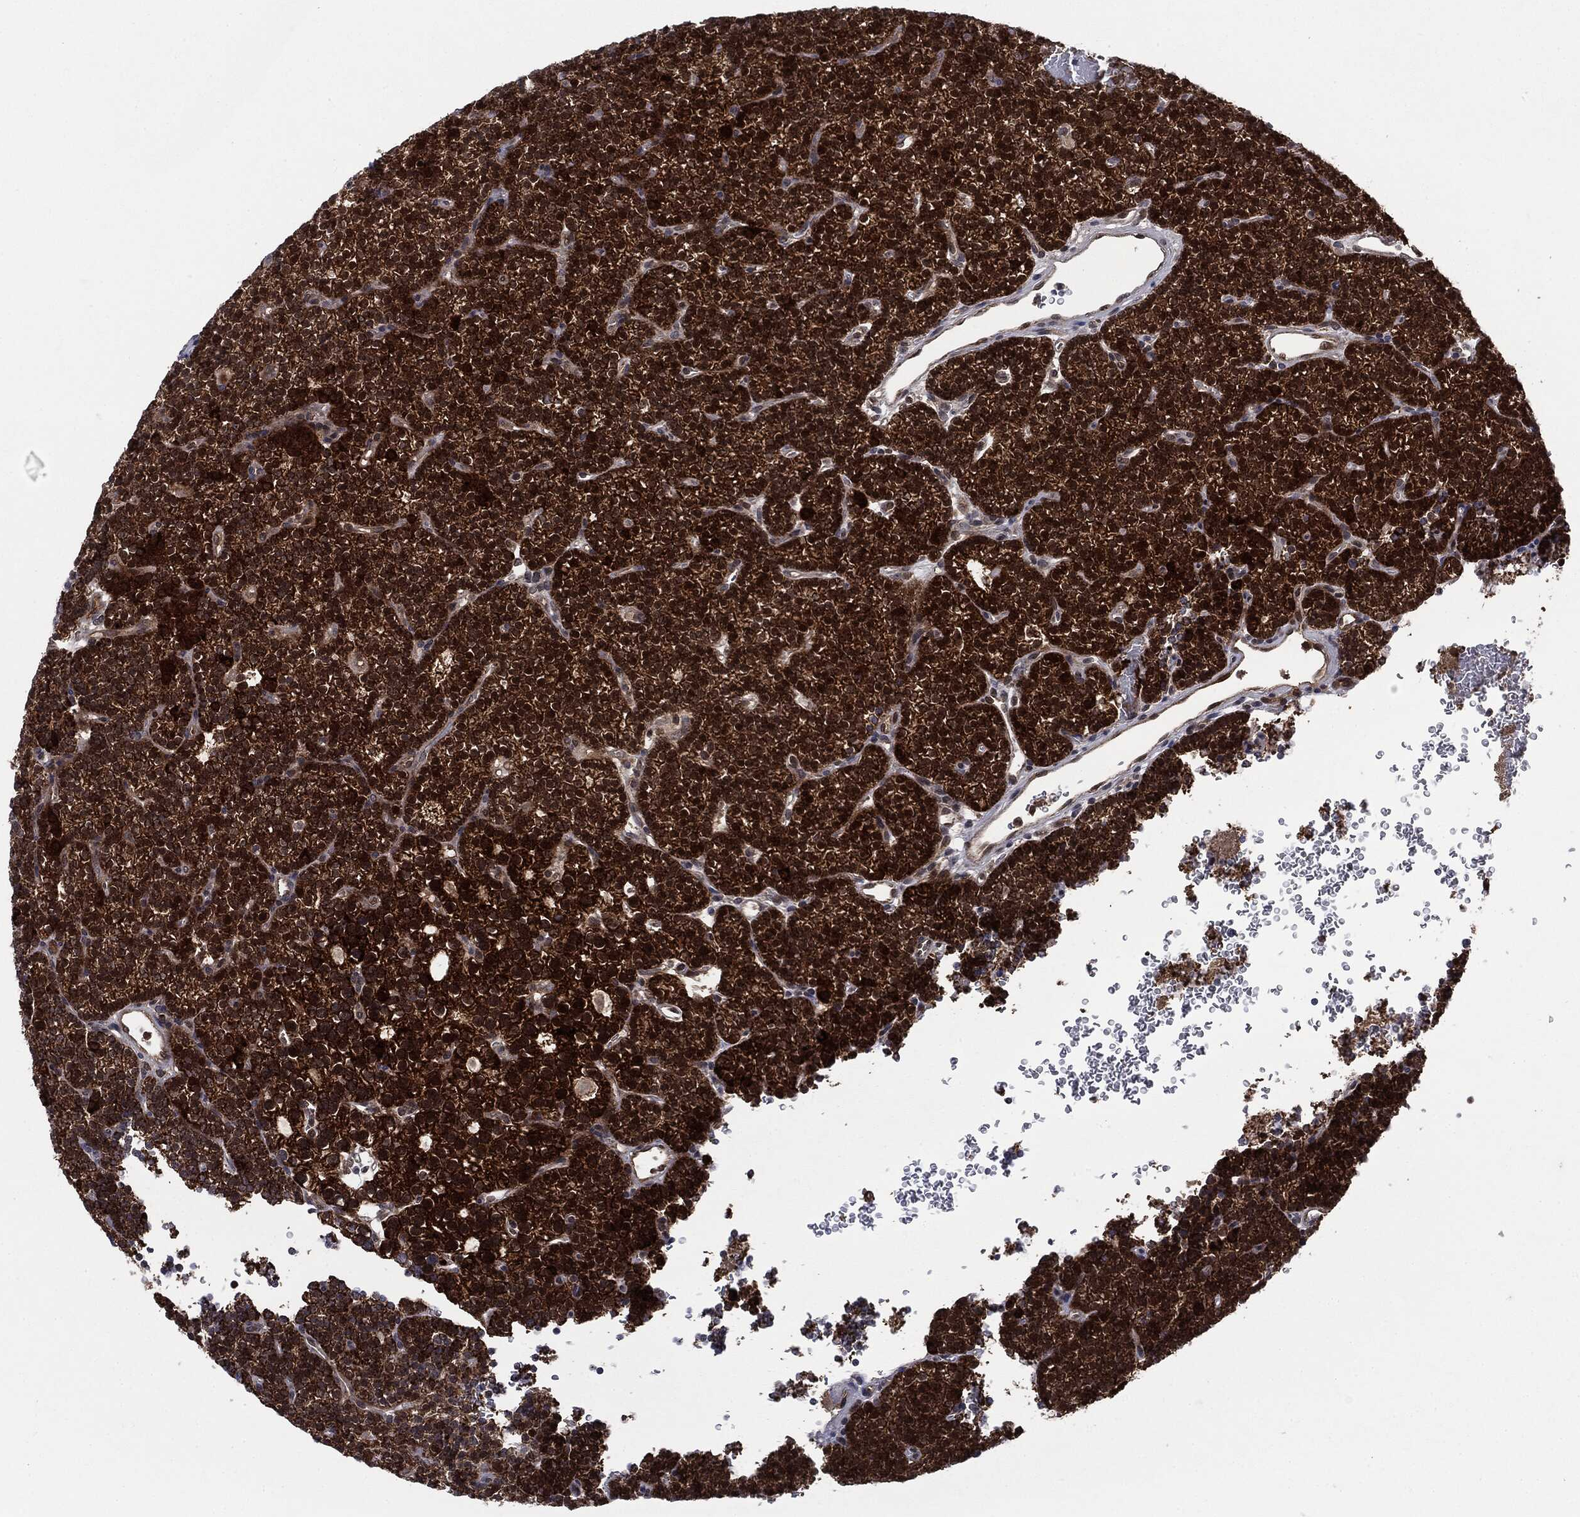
{"staining": {"intensity": "strong", "quantity": ">75%", "location": "cytoplasmic/membranous,nuclear"}, "tissue": "parathyroid gland", "cell_type": "Glandular cells", "image_type": "normal", "snomed": [{"axis": "morphology", "description": "Normal tissue, NOS"}, {"axis": "topography", "description": "Parathyroid gland"}], "caption": "Immunohistochemical staining of unremarkable human parathyroid gland displays high levels of strong cytoplasmic/membranous,nuclear expression in about >75% of glandular cells.", "gene": "PTPA", "patient": {"sex": "female", "age": 42}}